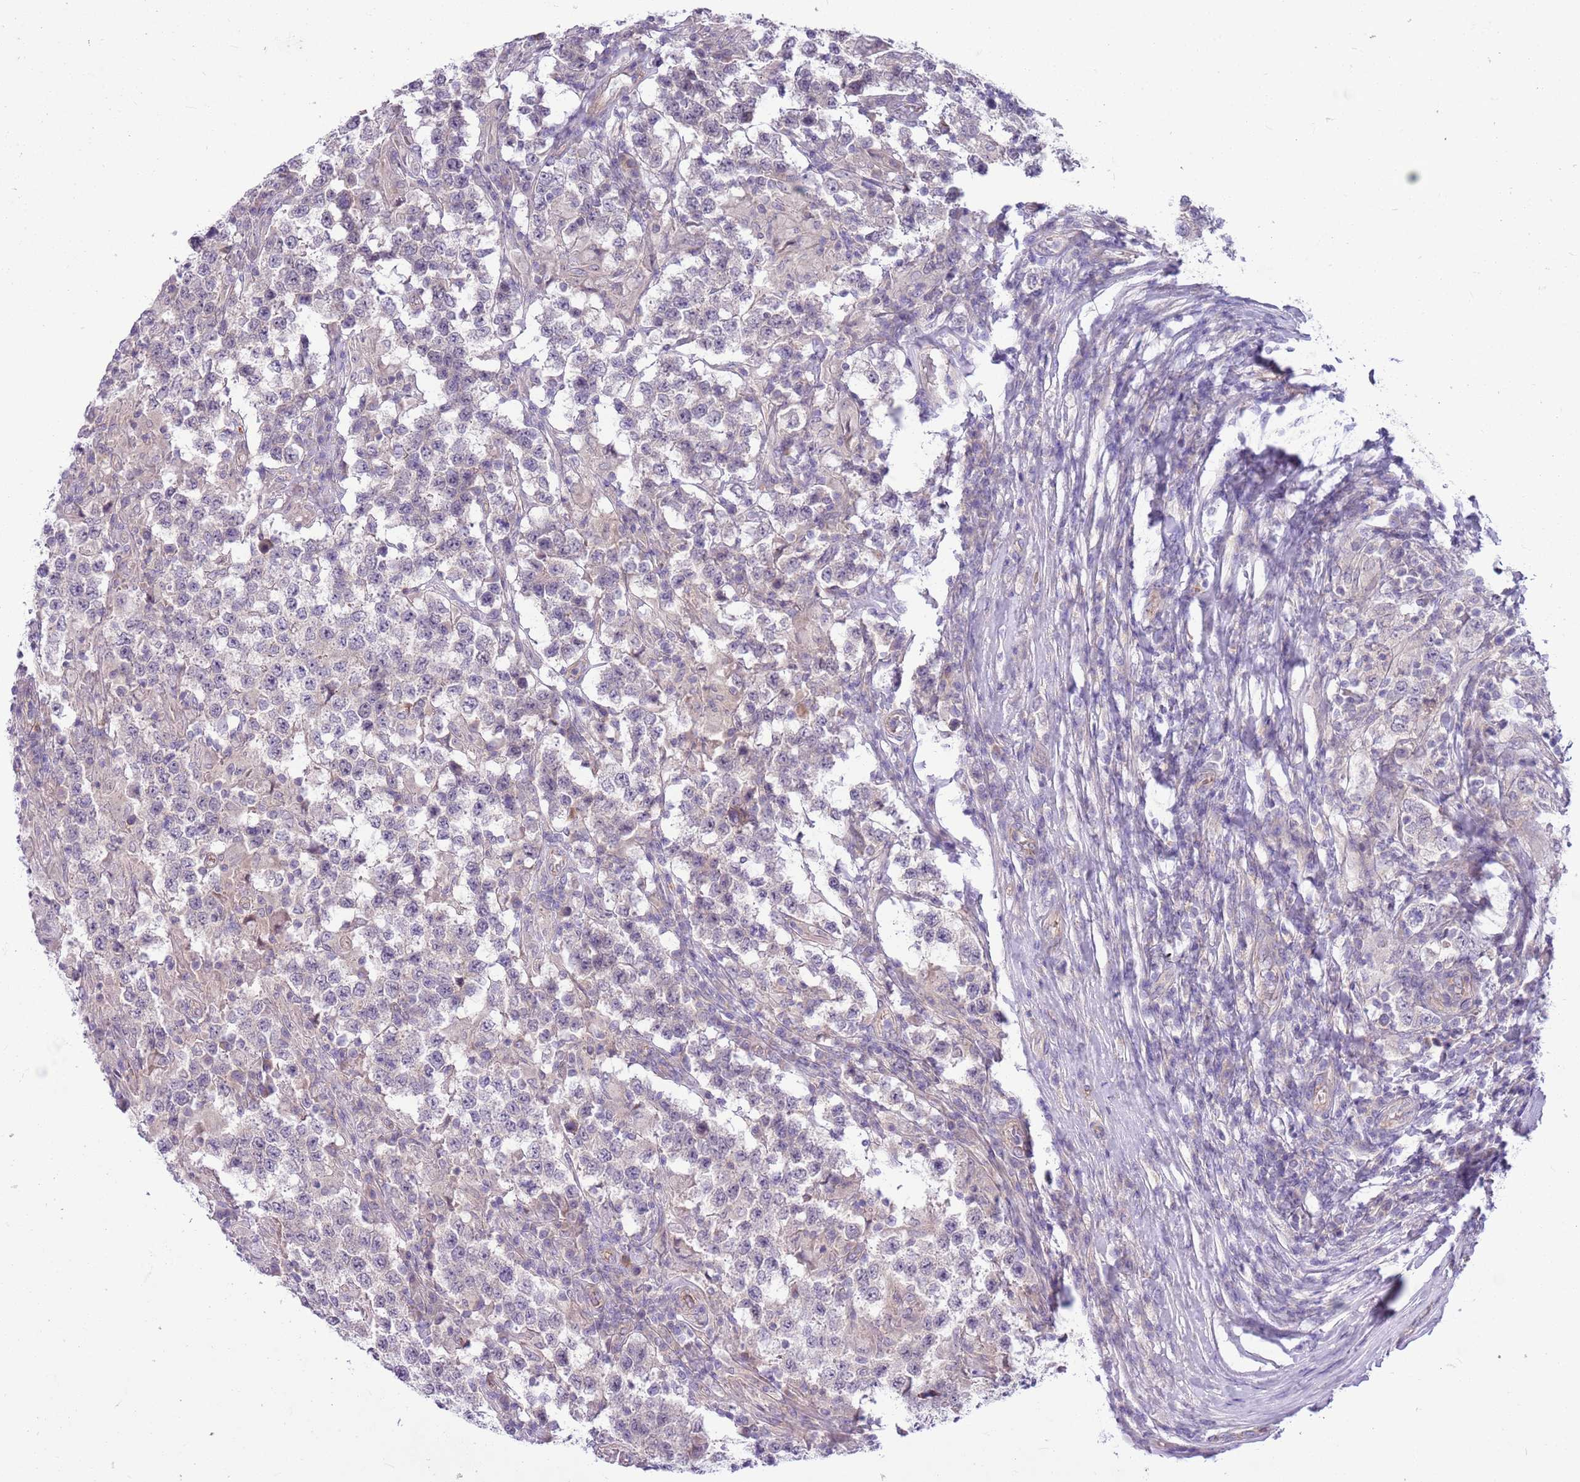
{"staining": {"intensity": "negative", "quantity": "none", "location": "none"}, "tissue": "testis cancer", "cell_type": "Tumor cells", "image_type": "cancer", "snomed": [{"axis": "morphology", "description": "Seminoma, NOS"}, {"axis": "morphology", "description": "Carcinoma, Embryonal, NOS"}, {"axis": "topography", "description": "Testis"}], "caption": "Tumor cells show no significant positivity in testis cancer.", "gene": "PARP8", "patient": {"sex": "male", "age": 41}}